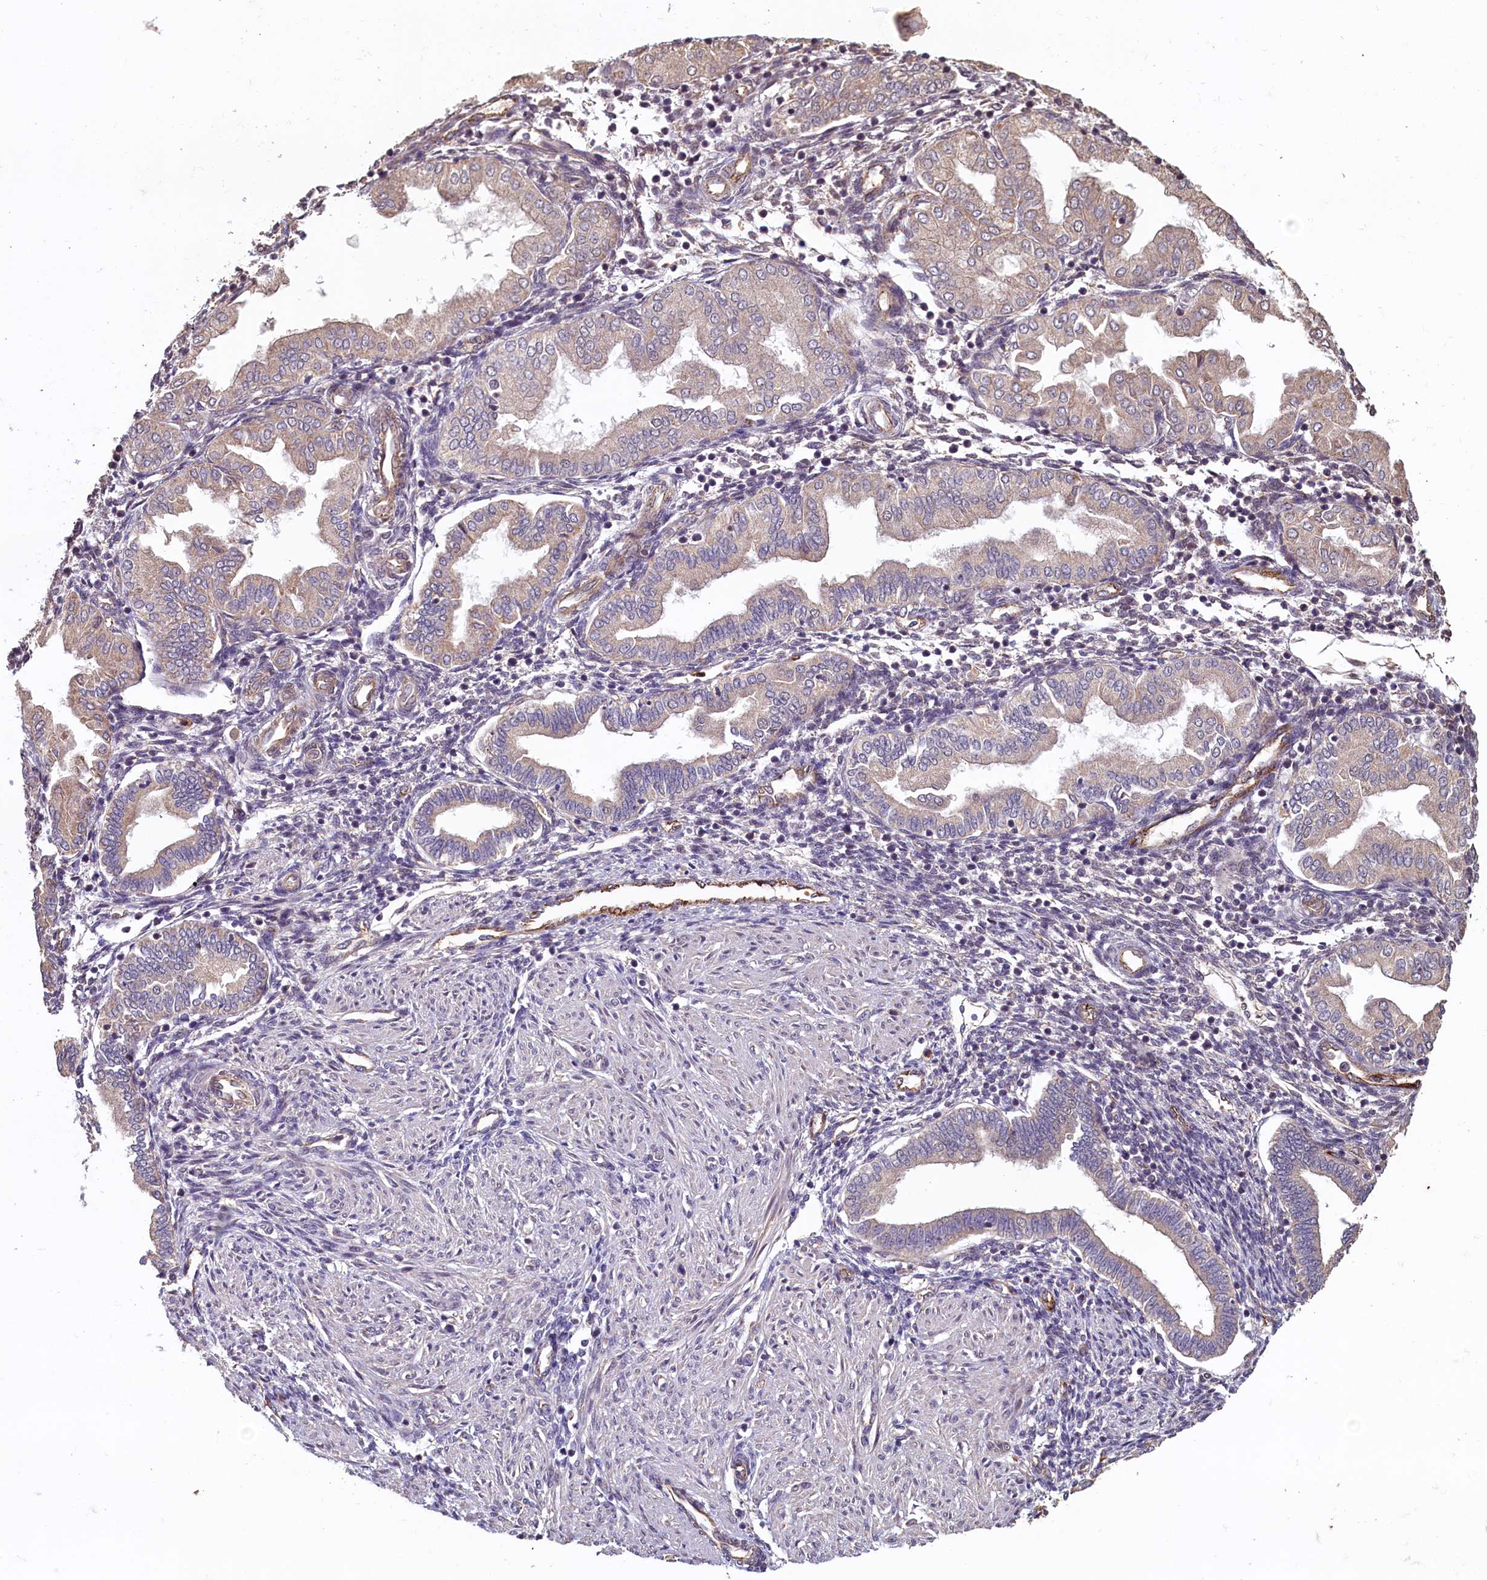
{"staining": {"intensity": "negative", "quantity": "none", "location": "none"}, "tissue": "endometrium", "cell_type": "Cells in endometrial stroma", "image_type": "normal", "snomed": [{"axis": "morphology", "description": "Normal tissue, NOS"}, {"axis": "topography", "description": "Endometrium"}], "caption": "A histopathology image of endometrium stained for a protein displays no brown staining in cells in endometrial stroma. (IHC, brightfield microscopy, high magnification).", "gene": "ACSBG1", "patient": {"sex": "female", "age": 53}}